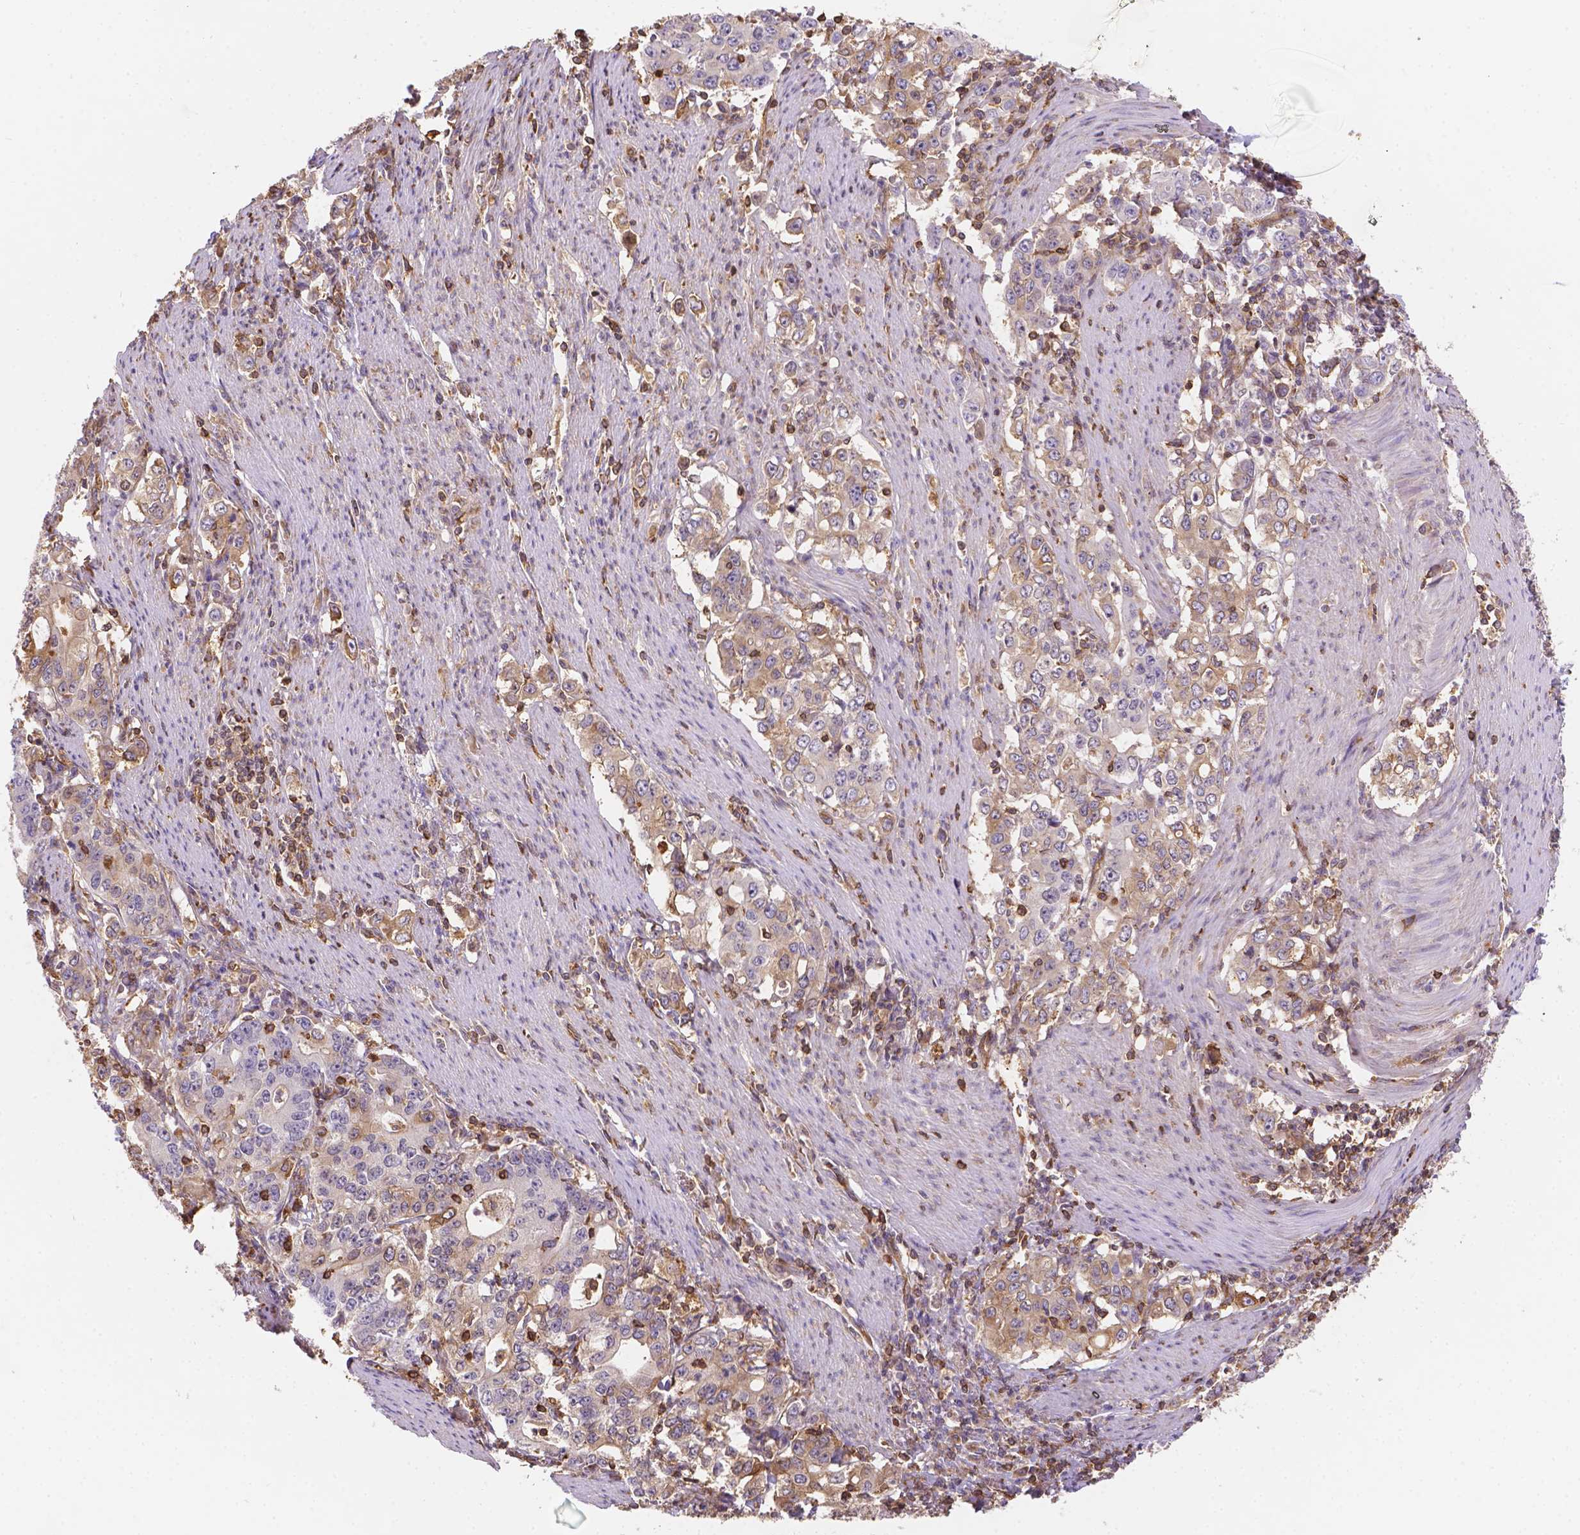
{"staining": {"intensity": "weak", "quantity": "<25%", "location": "cytoplasmic/membranous"}, "tissue": "stomach cancer", "cell_type": "Tumor cells", "image_type": "cancer", "snomed": [{"axis": "morphology", "description": "Adenocarcinoma, NOS"}, {"axis": "topography", "description": "Stomach, lower"}], "caption": "This is an IHC histopathology image of stomach adenocarcinoma. There is no positivity in tumor cells.", "gene": "DMWD", "patient": {"sex": "female", "age": 72}}